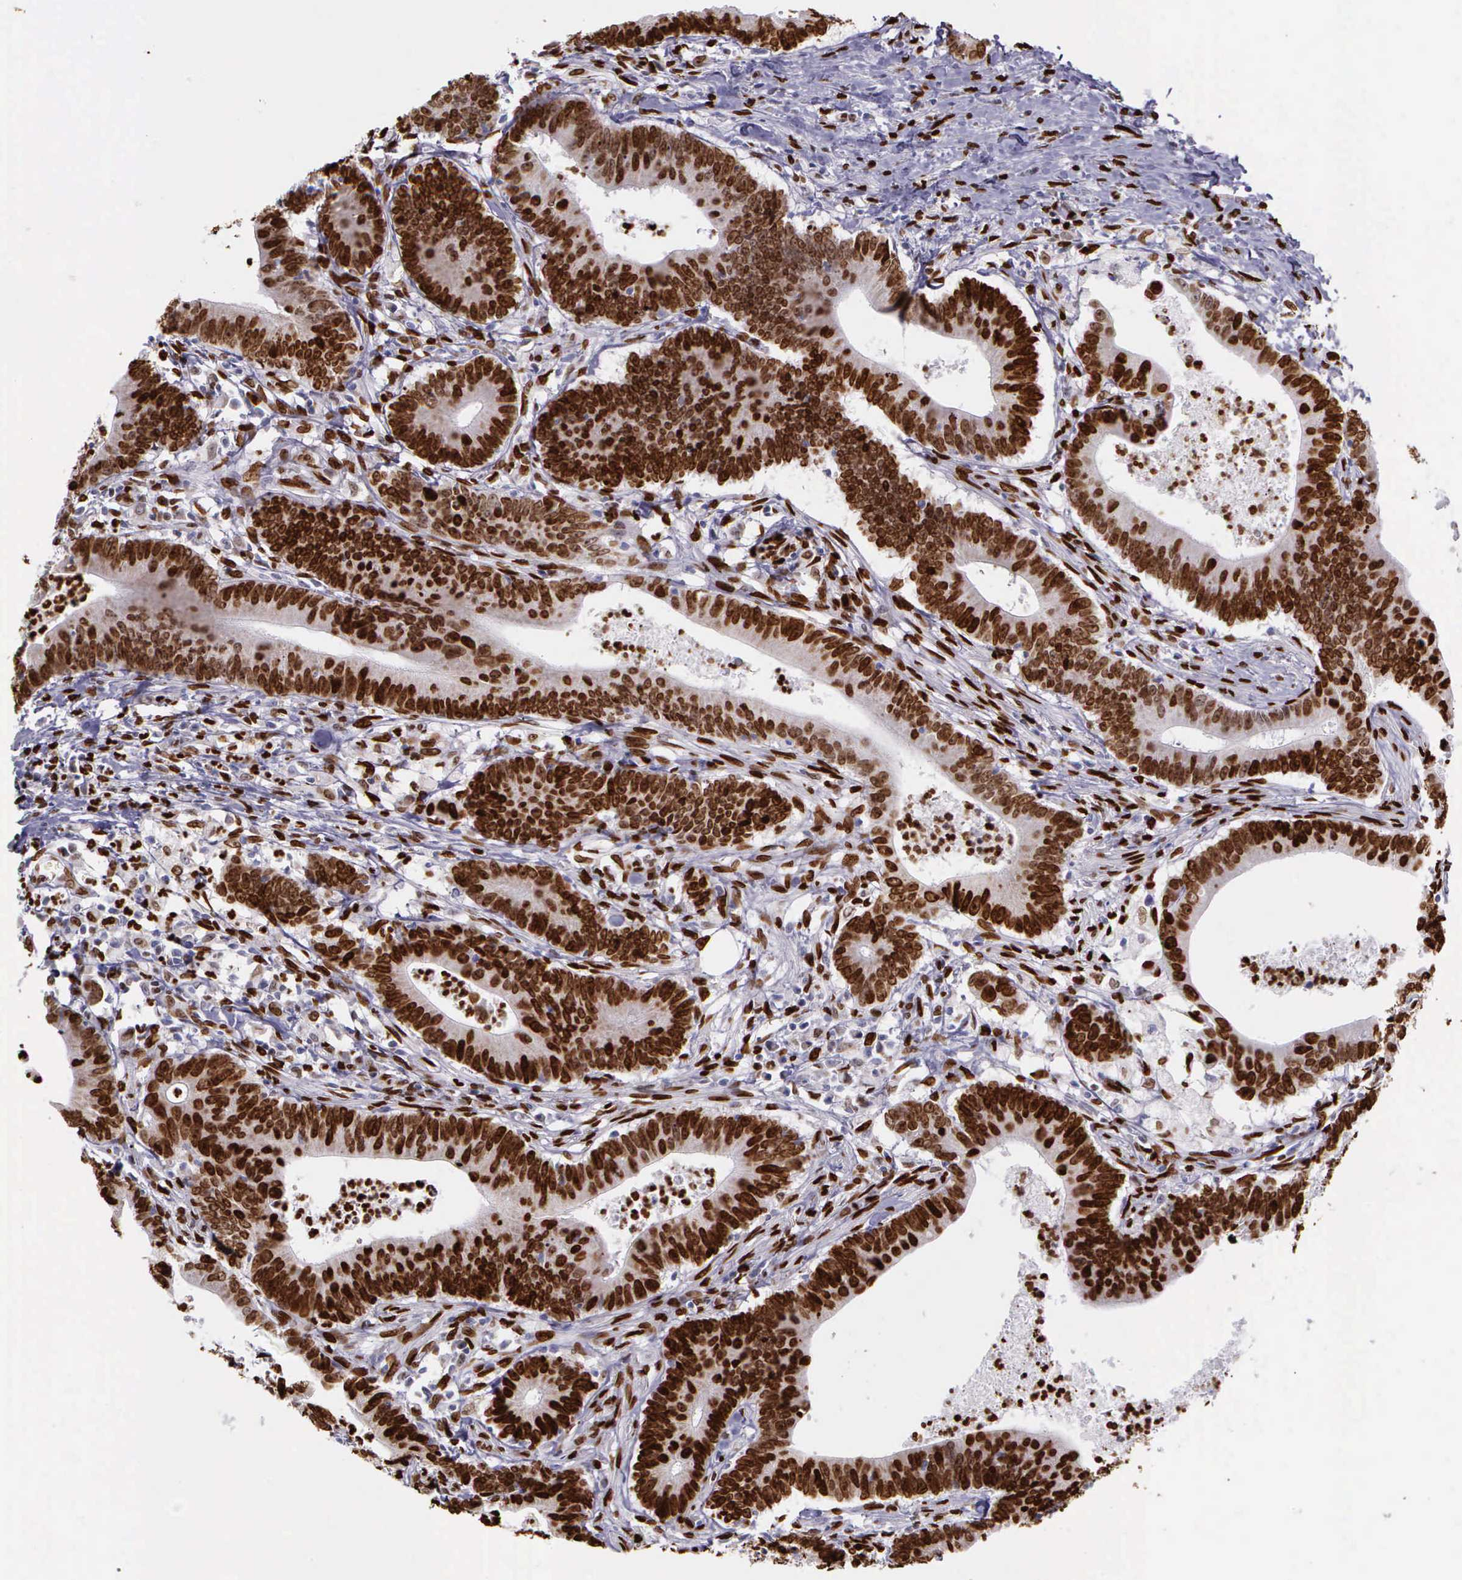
{"staining": {"intensity": "strong", "quantity": ">75%", "location": "nuclear"}, "tissue": "colorectal cancer", "cell_type": "Tumor cells", "image_type": "cancer", "snomed": [{"axis": "morphology", "description": "Adenocarcinoma, NOS"}, {"axis": "topography", "description": "Colon"}], "caption": "Colorectal cancer stained for a protein (brown) displays strong nuclear positive staining in about >75% of tumor cells.", "gene": "H1-0", "patient": {"sex": "male", "age": 55}}